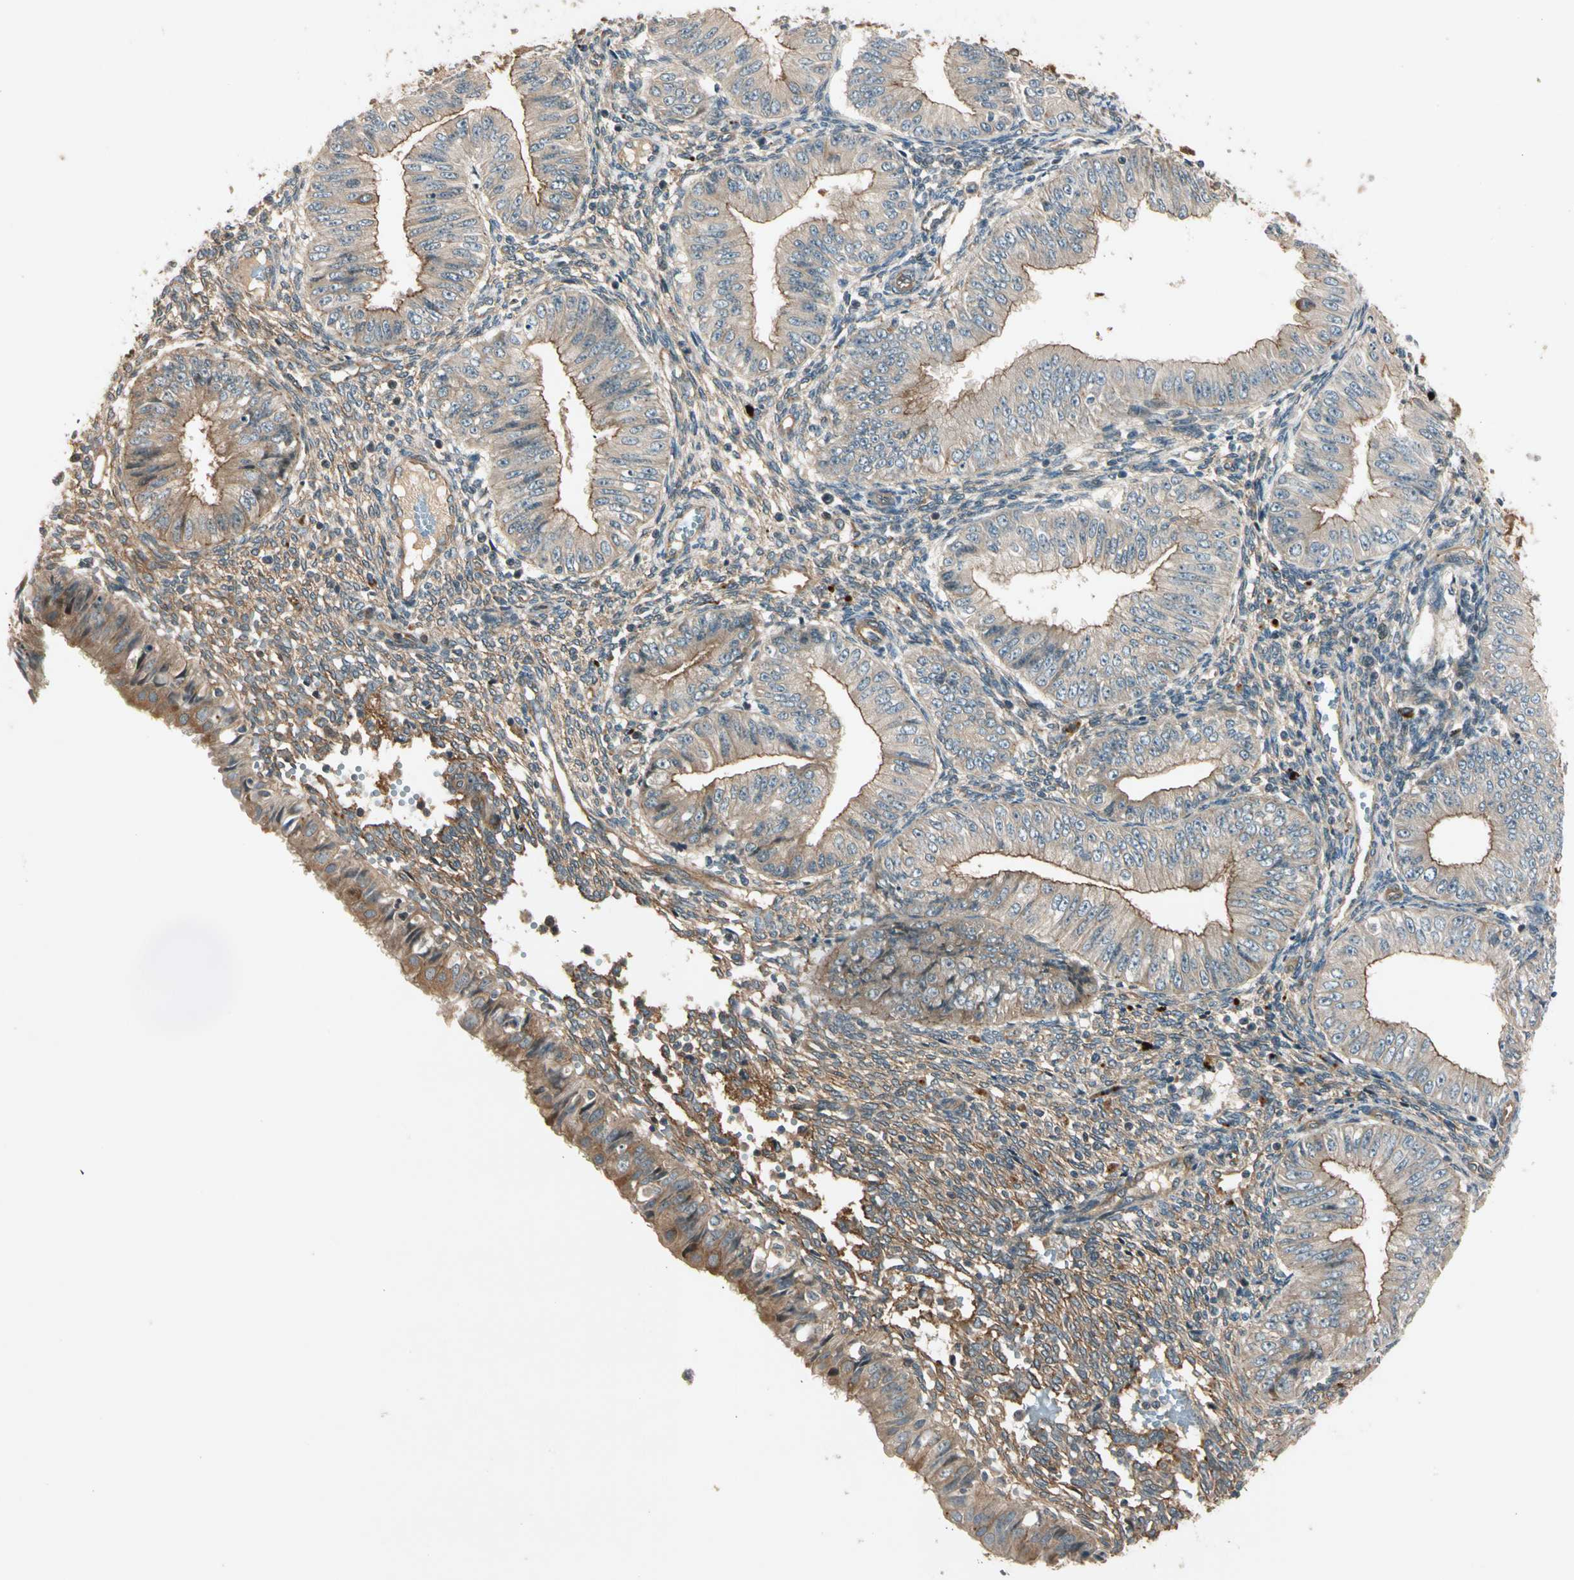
{"staining": {"intensity": "weak", "quantity": ">75%", "location": "cytoplasmic/membranous"}, "tissue": "endometrial cancer", "cell_type": "Tumor cells", "image_type": "cancer", "snomed": [{"axis": "morphology", "description": "Normal tissue, NOS"}, {"axis": "morphology", "description": "Adenocarcinoma, NOS"}, {"axis": "topography", "description": "Endometrium"}], "caption": "High-power microscopy captured an immunohistochemistry (IHC) image of adenocarcinoma (endometrial), revealing weak cytoplasmic/membranous expression in approximately >75% of tumor cells. The staining was performed using DAB, with brown indicating positive protein expression. Nuclei are stained blue with hematoxylin.", "gene": "ROCK2", "patient": {"sex": "female", "age": 53}}